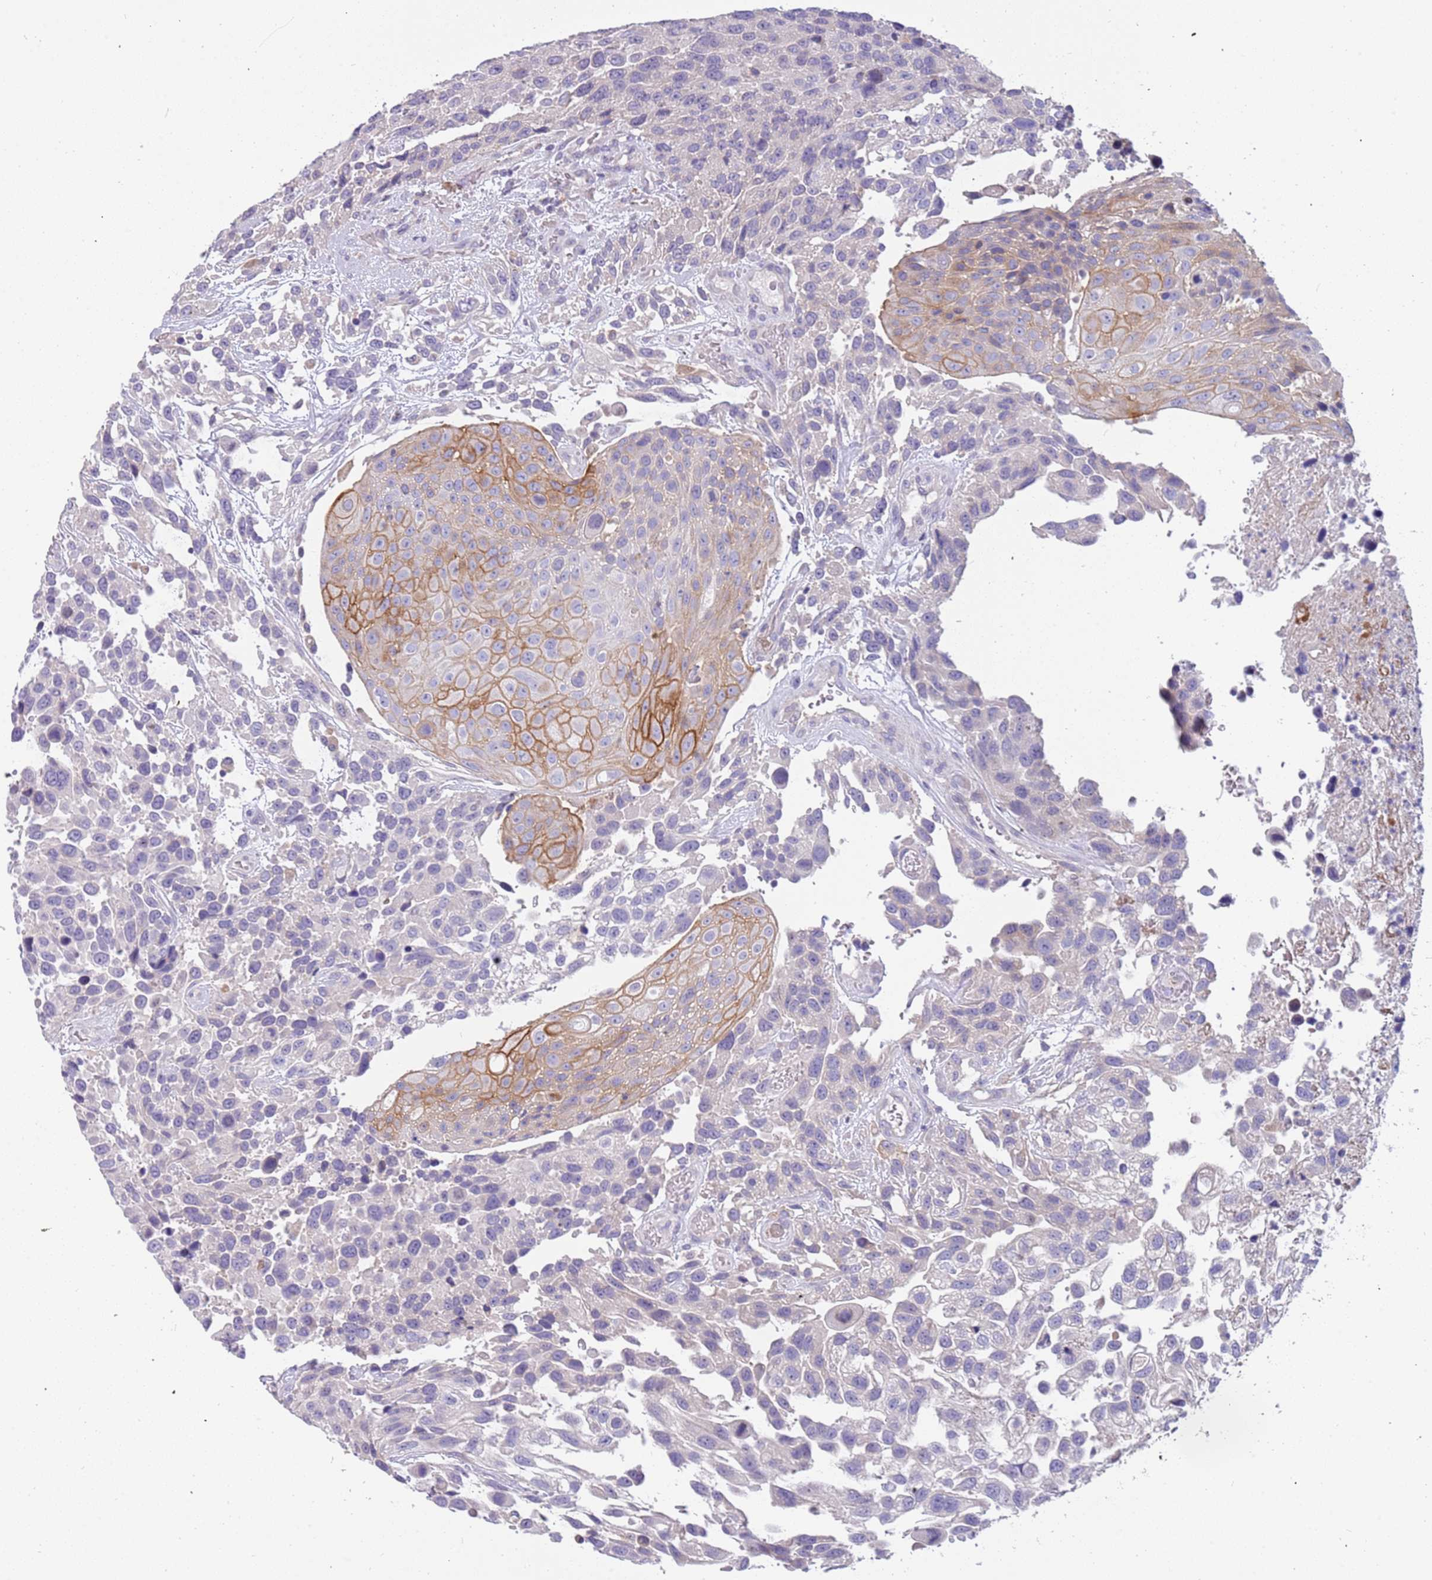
{"staining": {"intensity": "moderate", "quantity": "<25%", "location": "cytoplasmic/membranous"}, "tissue": "urothelial cancer", "cell_type": "Tumor cells", "image_type": "cancer", "snomed": [{"axis": "morphology", "description": "Urothelial carcinoma, High grade"}, {"axis": "topography", "description": "Urinary bladder"}], "caption": "A micrograph of human urothelial cancer stained for a protein reveals moderate cytoplasmic/membranous brown staining in tumor cells. (DAB (3,3'-diaminobenzidine) = brown stain, brightfield microscopy at high magnification).", "gene": "RHCG", "patient": {"sex": "female", "age": 70}}